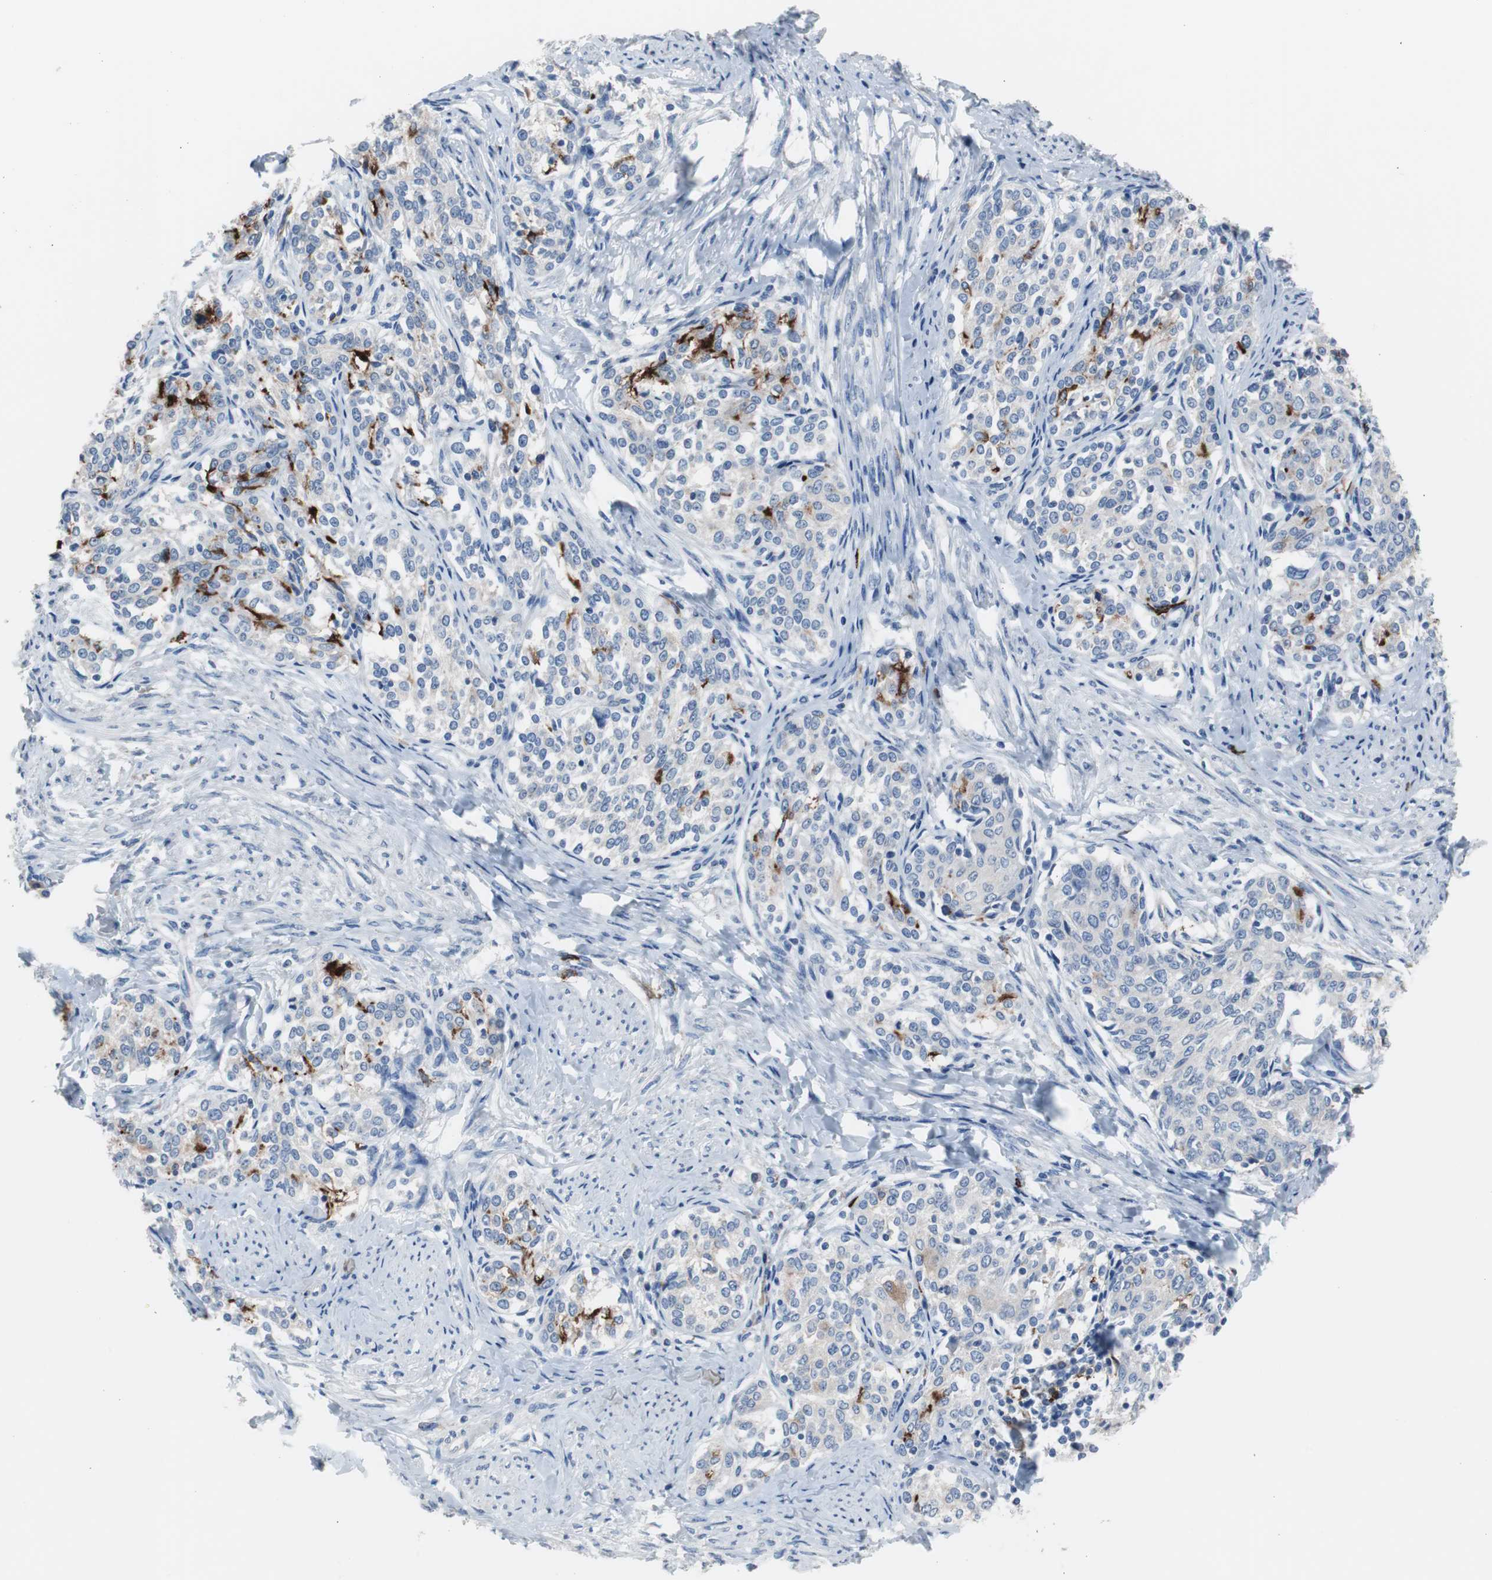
{"staining": {"intensity": "negative", "quantity": "none", "location": "none"}, "tissue": "cervical cancer", "cell_type": "Tumor cells", "image_type": "cancer", "snomed": [{"axis": "morphology", "description": "Squamous cell carcinoma, NOS"}, {"axis": "morphology", "description": "Adenocarcinoma, NOS"}, {"axis": "topography", "description": "Cervix"}], "caption": "Cervical adenocarcinoma was stained to show a protein in brown. There is no significant staining in tumor cells. Brightfield microscopy of immunohistochemistry stained with DAB (brown) and hematoxylin (blue), captured at high magnification.", "gene": "FCGR2B", "patient": {"sex": "female", "age": 52}}